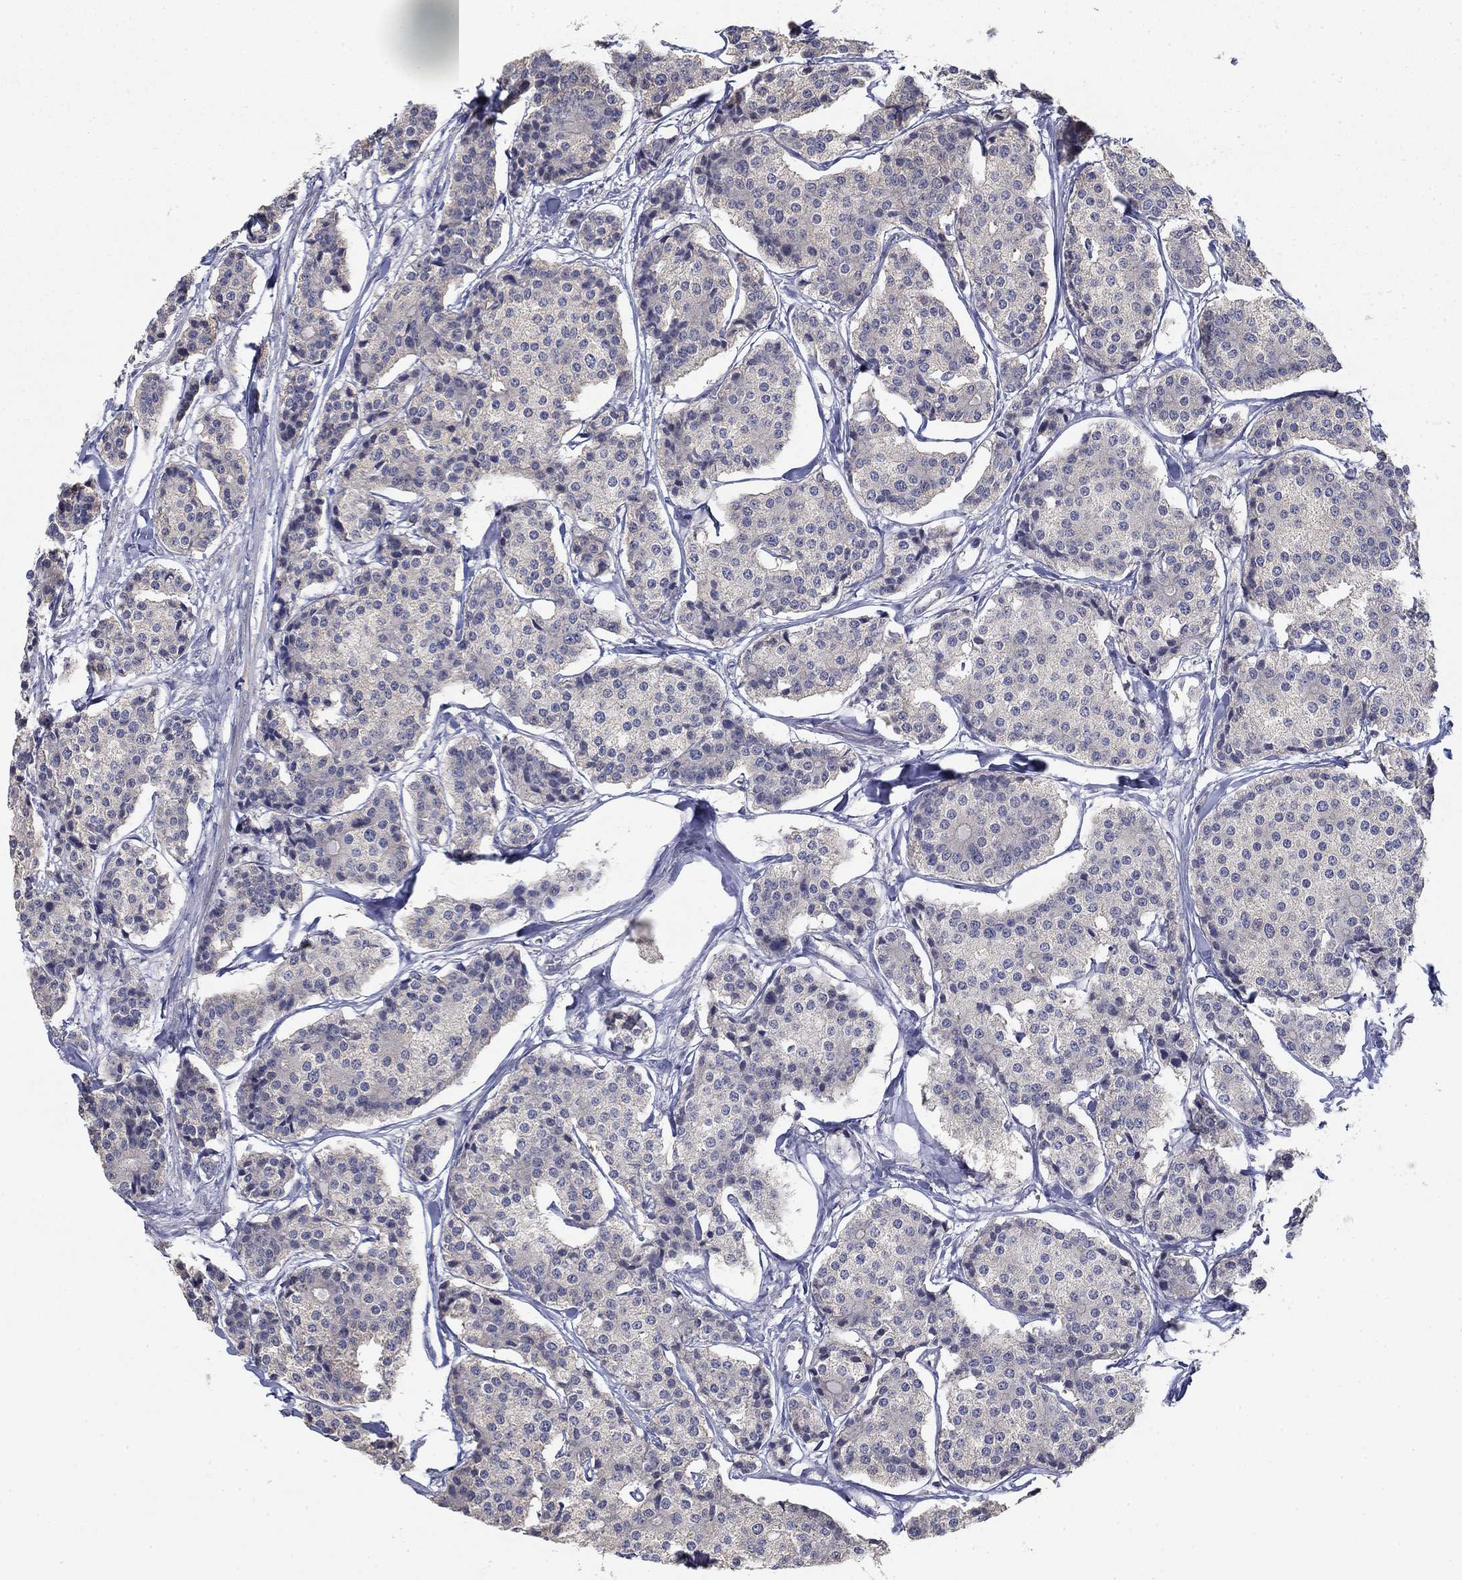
{"staining": {"intensity": "negative", "quantity": "none", "location": "none"}, "tissue": "carcinoid", "cell_type": "Tumor cells", "image_type": "cancer", "snomed": [{"axis": "morphology", "description": "Carcinoid, malignant, NOS"}, {"axis": "topography", "description": "Small intestine"}], "caption": "Tumor cells show no significant staining in malignant carcinoid.", "gene": "GRK7", "patient": {"sex": "female", "age": 65}}